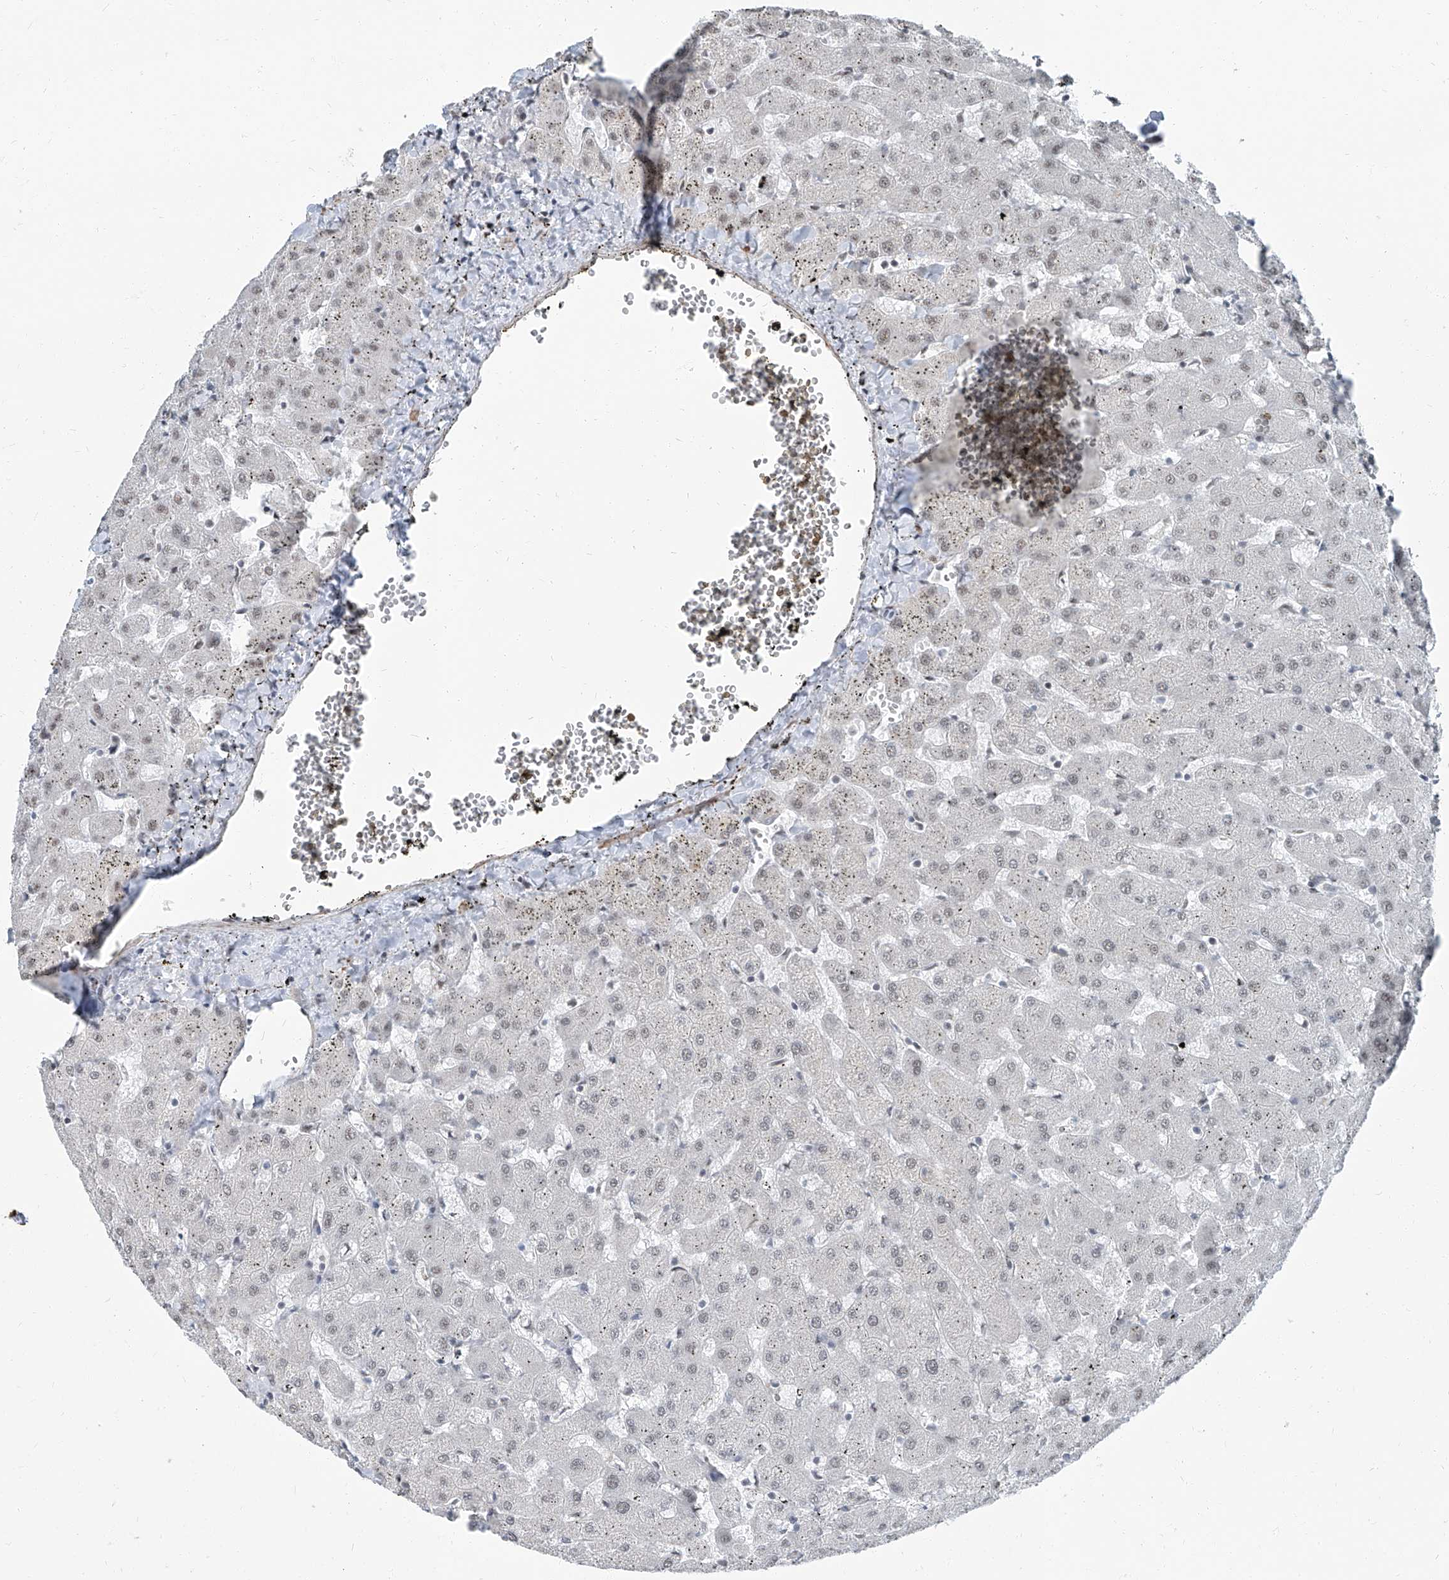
{"staining": {"intensity": "negative", "quantity": "none", "location": "none"}, "tissue": "liver", "cell_type": "Cholangiocytes", "image_type": "normal", "snomed": [{"axis": "morphology", "description": "Normal tissue, NOS"}, {"axis": "topography", "description": "Liver"}], "caption": "DAB (3,3'-diaminobenzidine) immunohistochemical staining of normal human liver demonstrates no significant staining in cholangiocytes.", "gene": "TXLNB", "patient": {"sex": "female", "age": 63}}